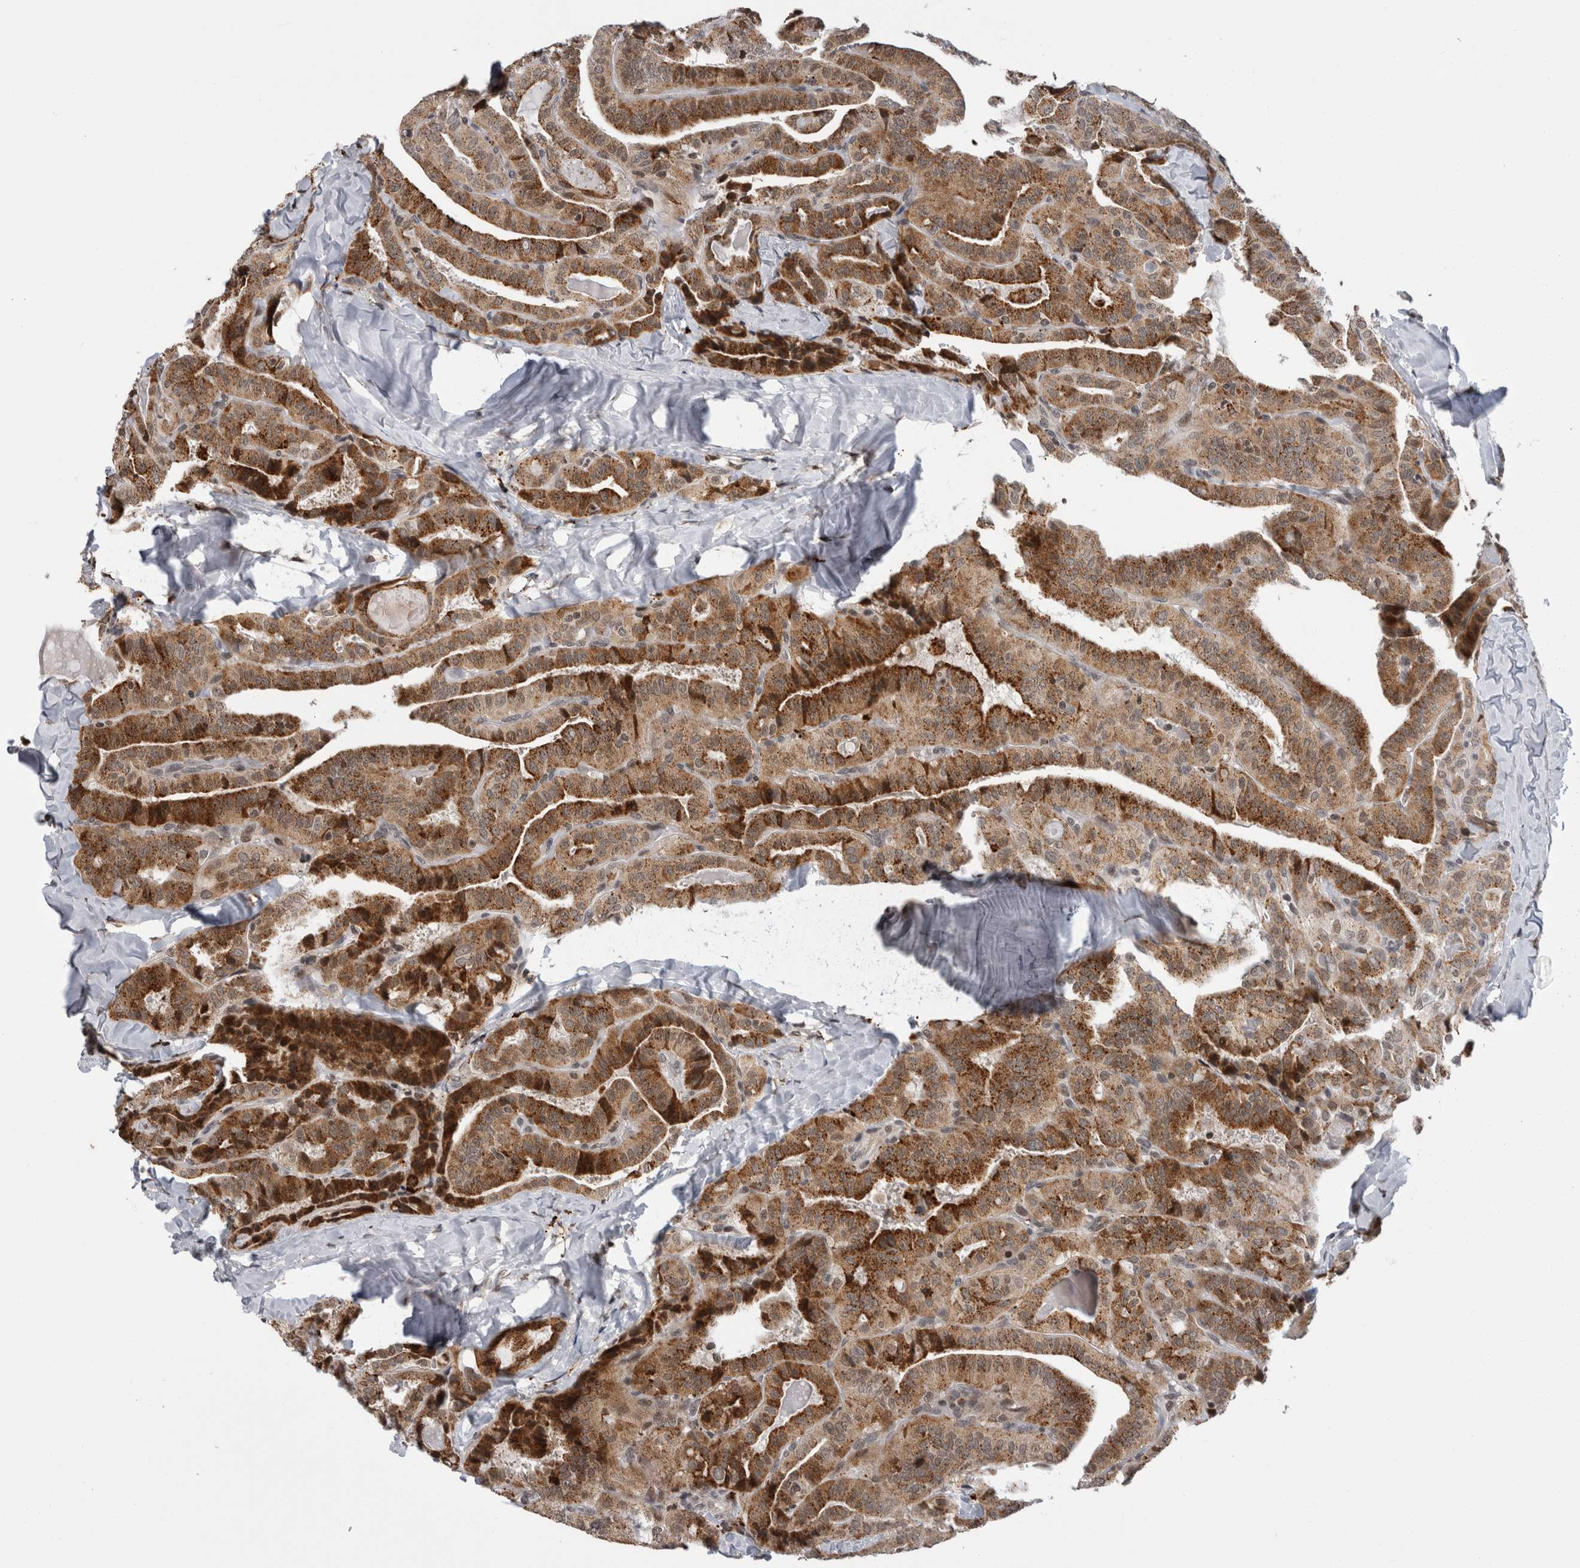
{"staining": {"intensity": "moderate", "quantity": ">75%", "location": "cytoplasmic/membranous"}, "tissue": "thyroid cancer", "cell_type": "Tumor cells", "image_type": "cancer", "snomed": [{"axis": "morphology", "description": "Papillary adenocarcinoma, NOS"}, {"axis": "topography", "description": "Thyroid gland"}], "caption": "Approximately >75% of tumor cells in human thyroid papillary adenocarcinoma demonstrate moderate cytoplasmic/membranous protein positivity as visualized by brown immunohistochemical staining.", "gene": "ZBTB11", "patient": {"sex": "male", "age": 77}}